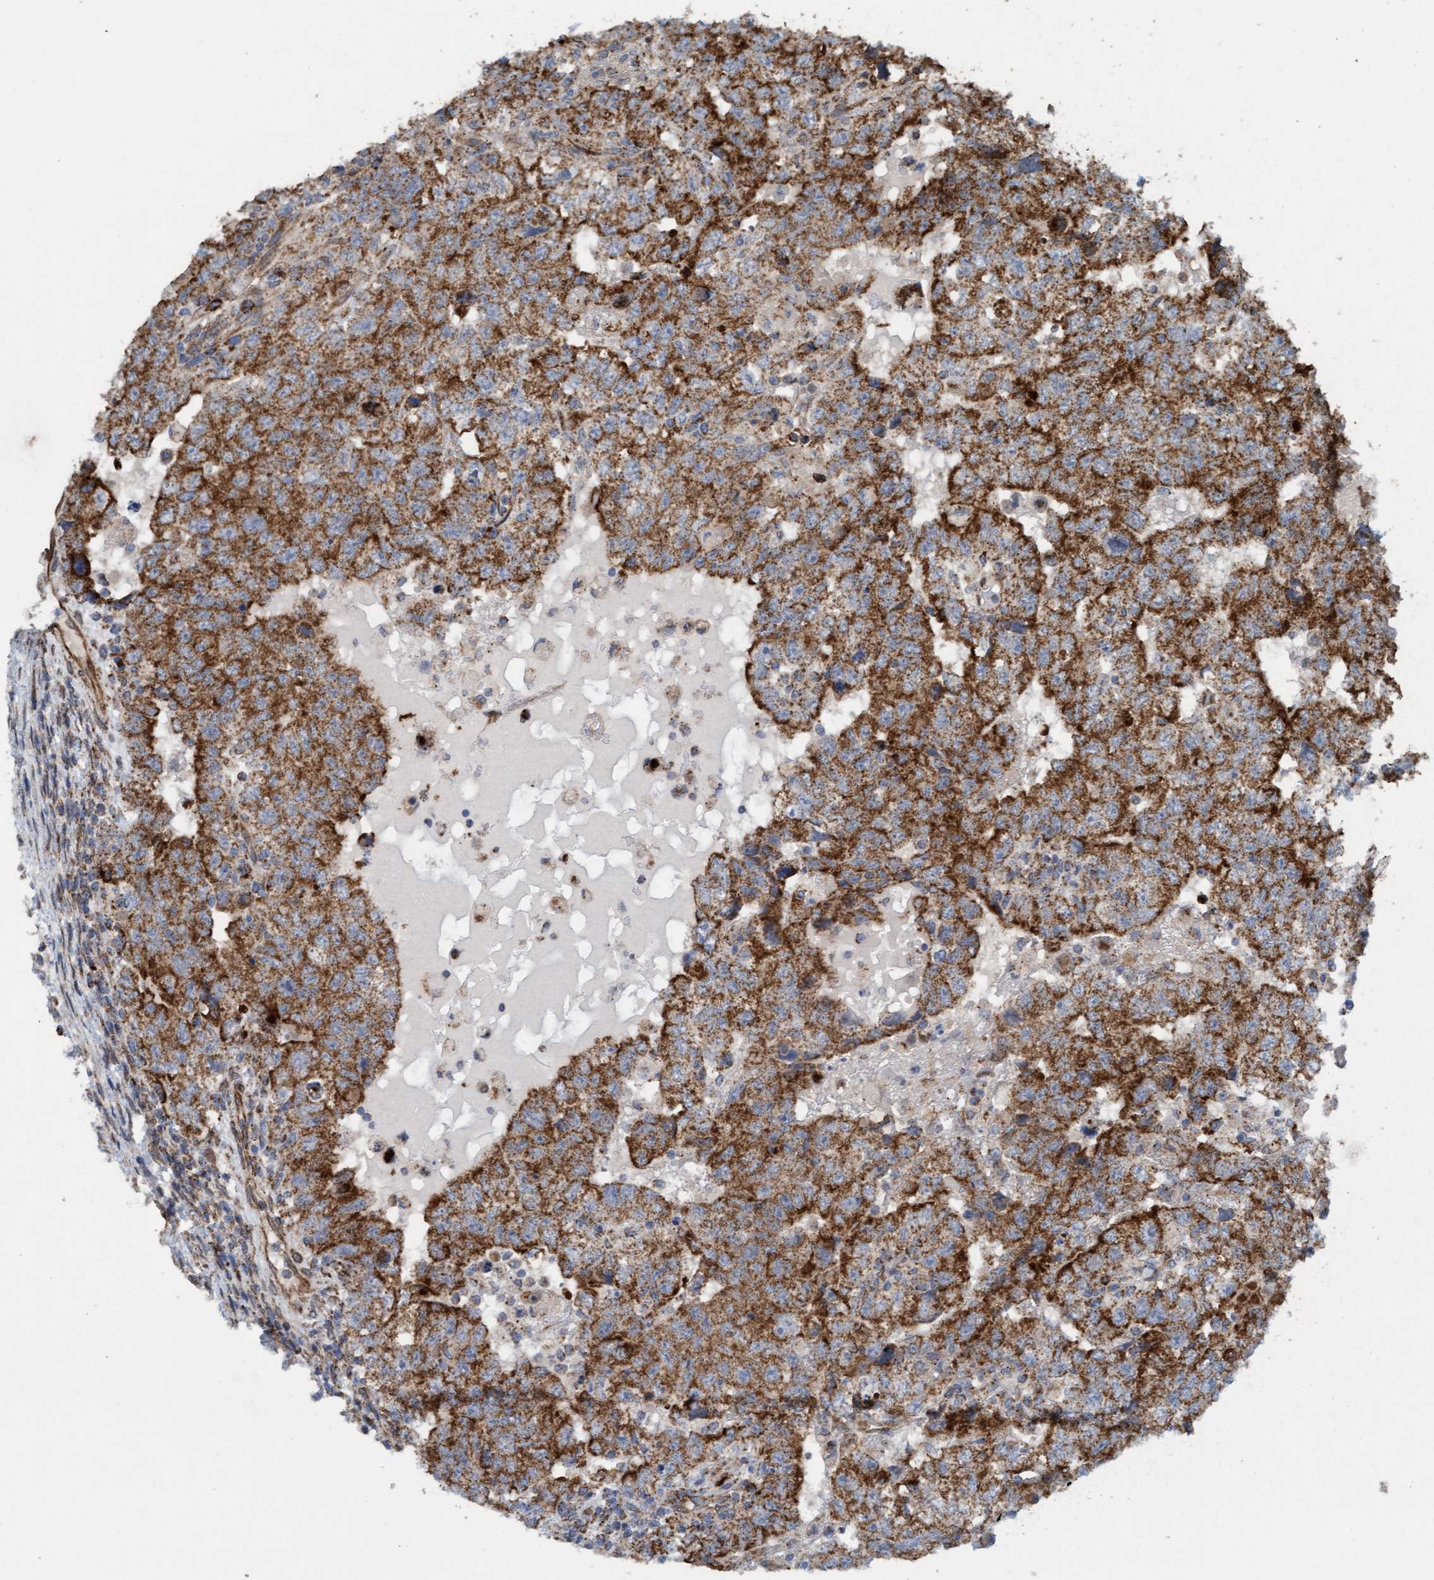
{"staining": {"intensity": "moderate", "quantity": ">75%", "location": "cytoplasmic/membranous"}, "tissue": "testis cancer", "cell_type": "Tumor cells", "image_type": "cancer", "snomed": [{"axis": "morphology", "description": "Carcinoma, Embryonal, NOS"}, {"axis": "topography", "description": "Testis"}], "caption": "Brown immunohistochemical staining in human testis embryonal carcinoma exhibits moderate cytoplasmic/membranous staining in approximately >75% of tumor cells.", "gene": "MRPS23", "patient": {"sex": "male", "age": 36}}